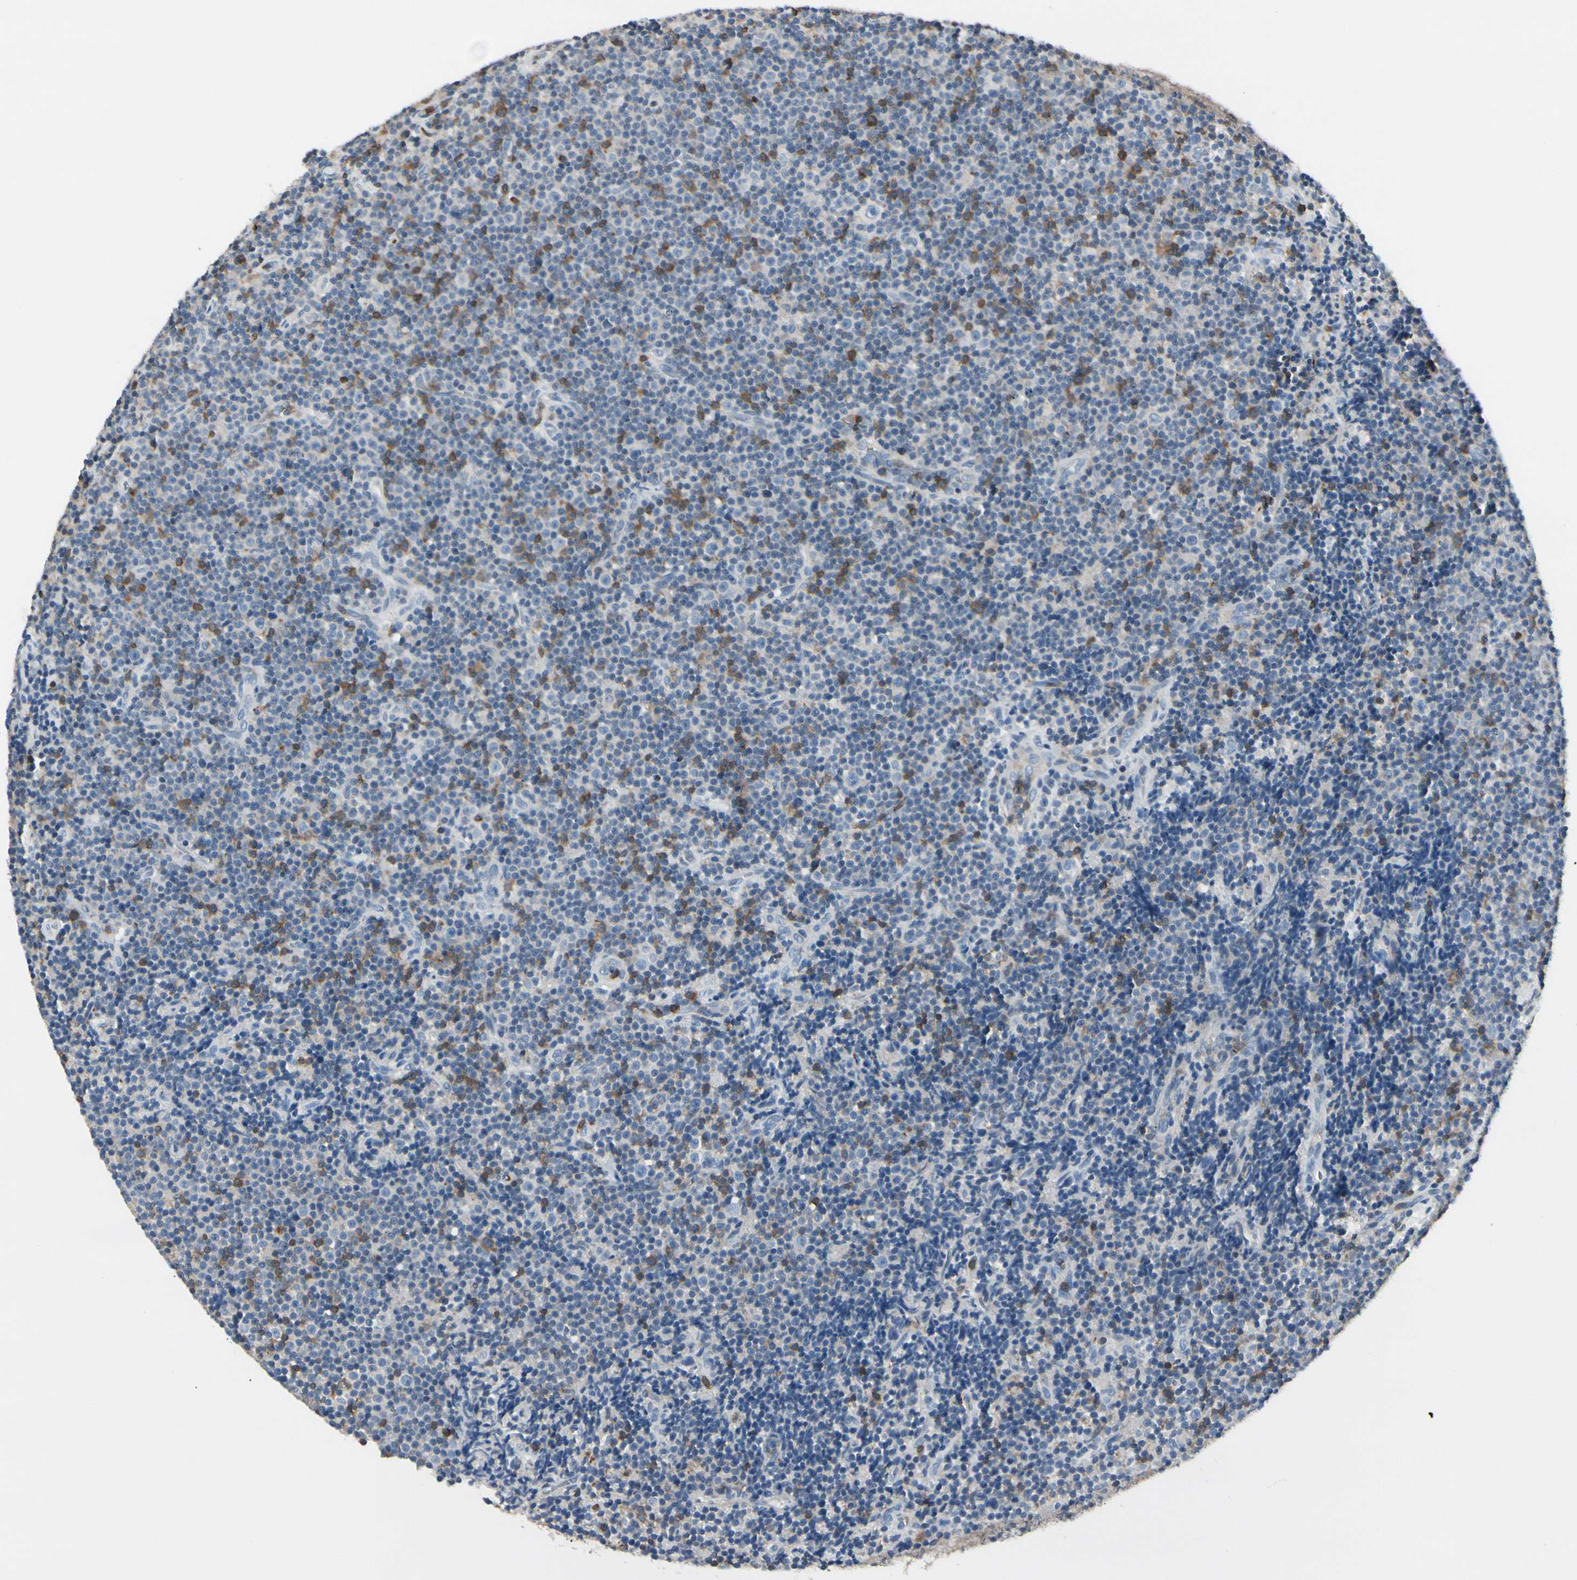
{"staining": {"intensity": "negative", "quantity": "none", "location": "none"}, "tissue": "lymphoma", "cell_type": "Tumor cells", "image_type": "cancer", "snomed": [{"axis": "morphology", "description": "Malignant lymphoma, non-Hodgkin's type, Low grade"}, {"axis": "topography", "description": "Lymph node"}], "caption": "This is an IHC histopathology image of lymphoma. There is no staining in tumor cells.", "gene": "SLC9A3R1", "patient": {"sex": "female", "age": 67}}